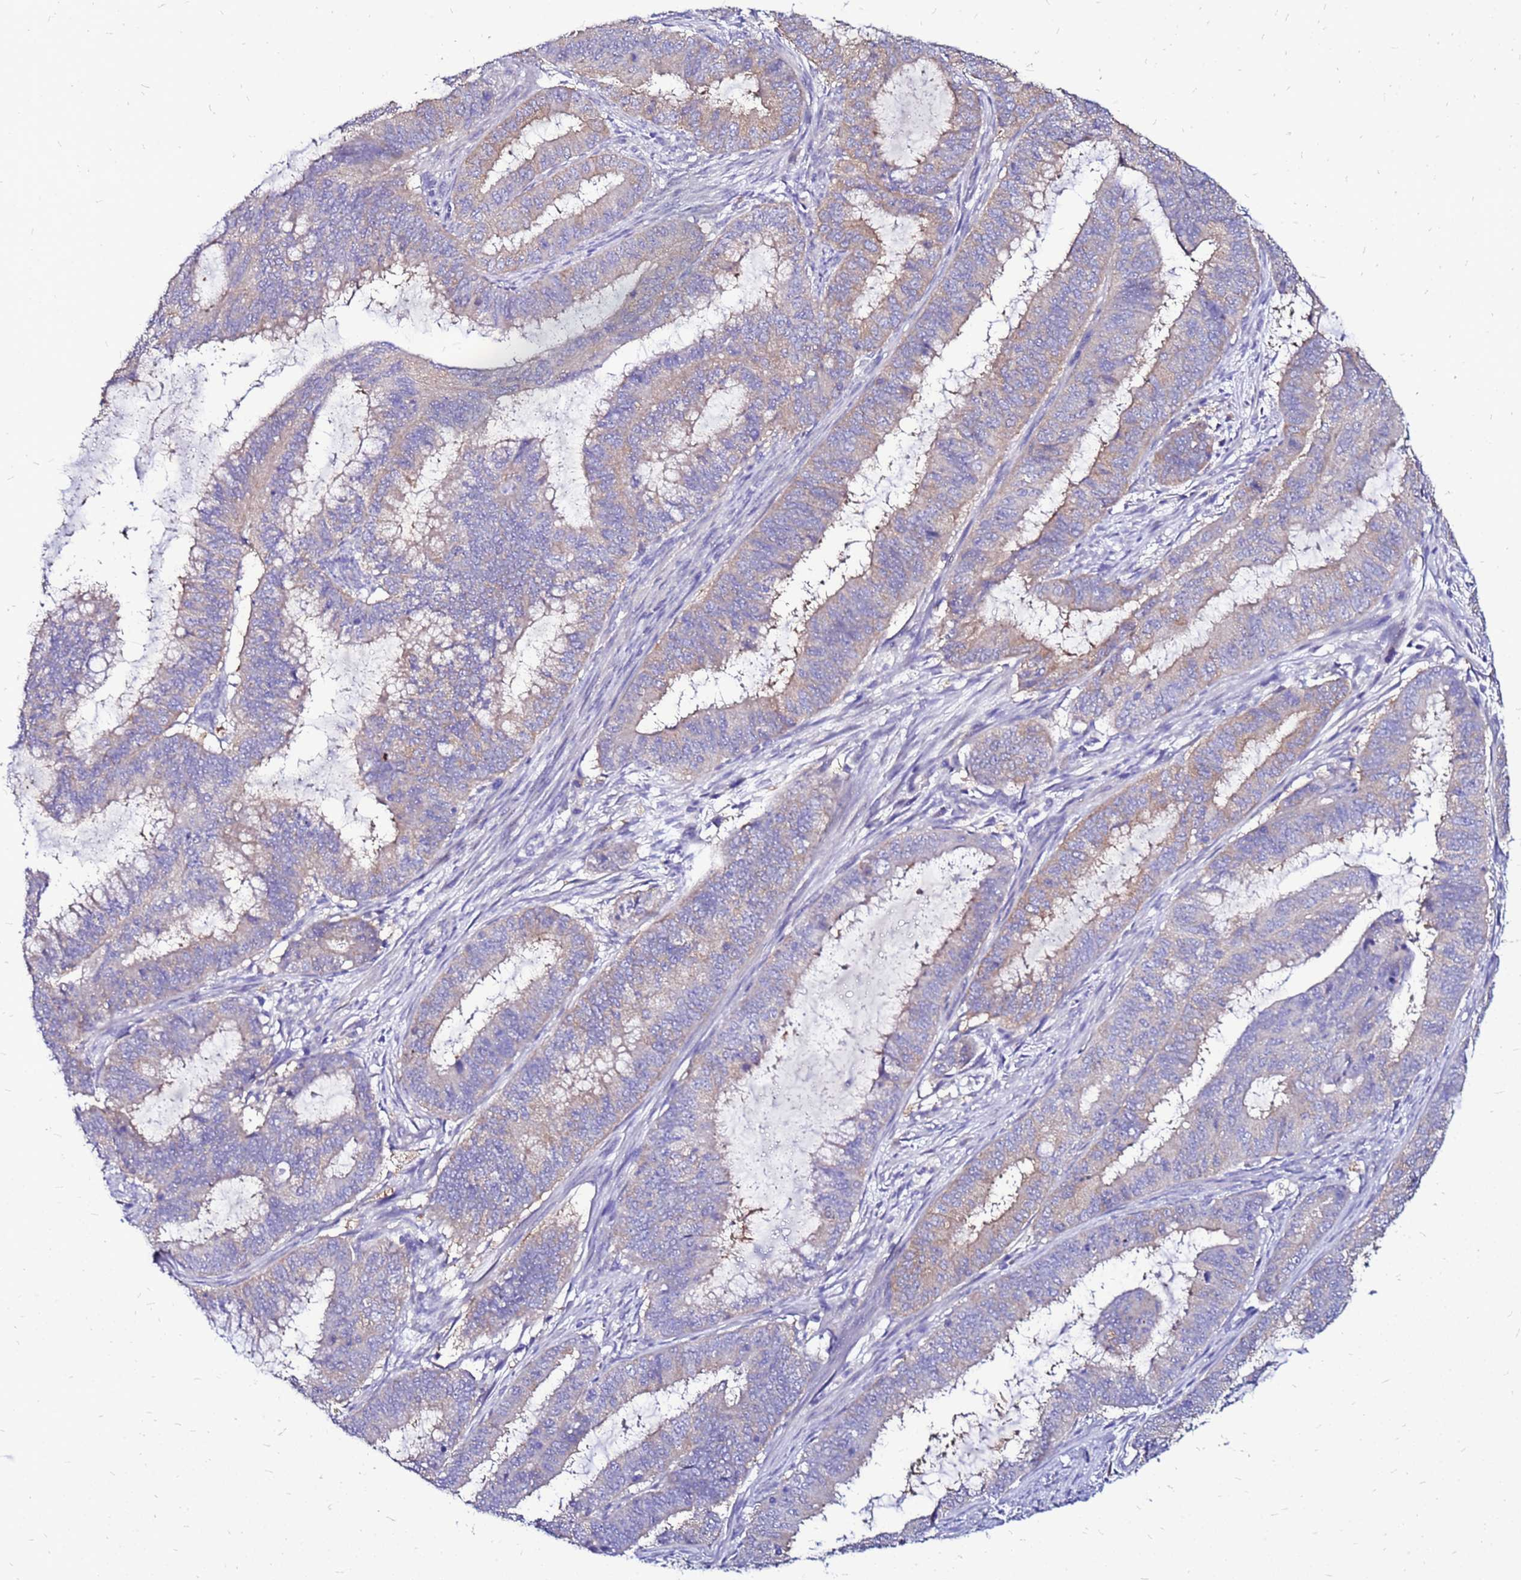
{"staining": {"intensity": "moderate", "quantity": "25%-75%", "location": "cytoplasmic/membranous"}, "tissue": "endometrial cancer", "cell_type": "Tumor cells", "image_type": "cancer", "snomed": [{"axis": "morphology", "description": "Adenocarcinoma, NOS"}, {"axis": "topography", "description": "Endometrium"}], "caption": "This is a micrograph of IHC staining of endometrial cancer (adenocarcinoma), which shows moderate expression in the cytoplasmic/membranous of tumor cells.", "gene": "ARHGEF5", "patient": {"sex": "female", "age": 51}}